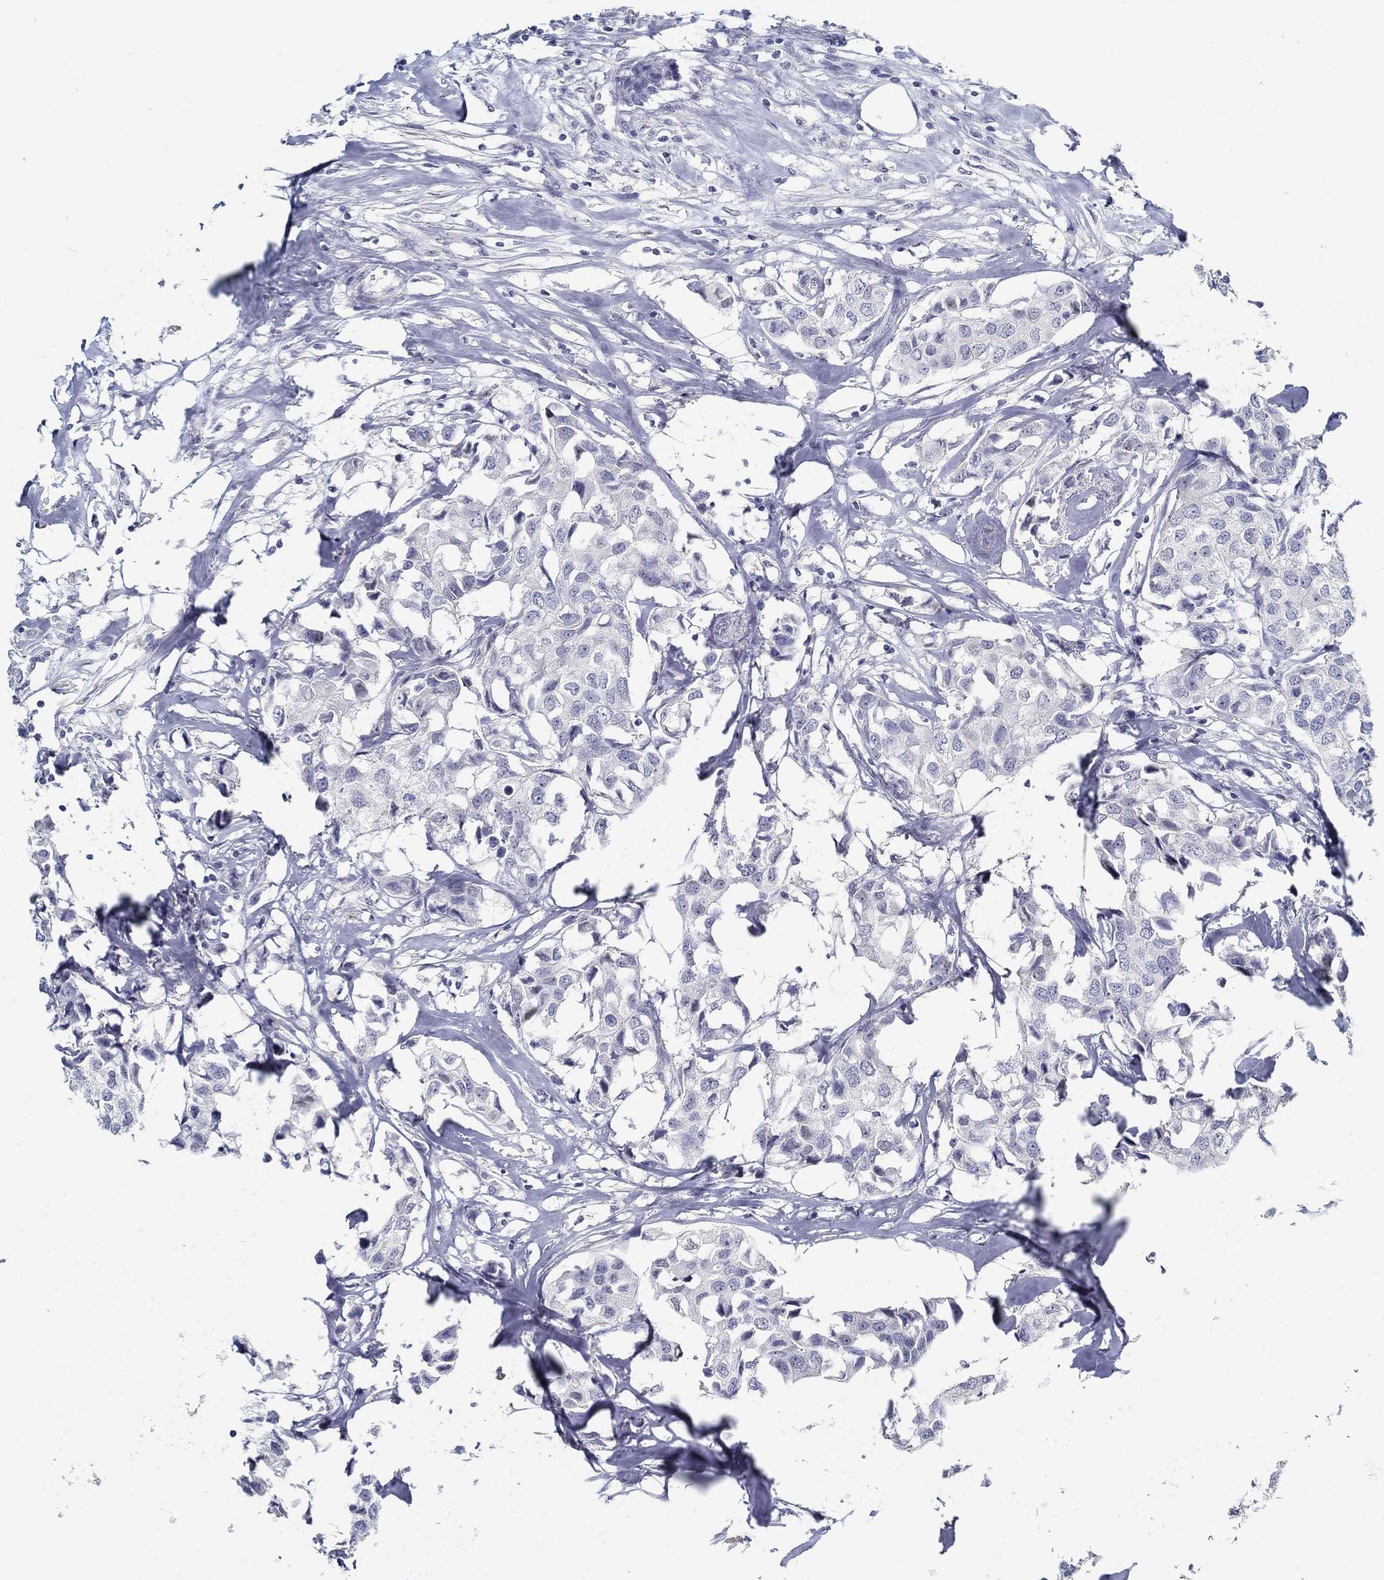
{"staining": {"intensity": "negative", "quantity": "none", "location": "none"}, "tissue": "breast cancer", "cell_type": "Tumor cells", "image_type": "cancer", "snomed": [{"axis": "morphology", "description": "Duct carcinoma"}, {"axis": "topography", "description": "Breast"}], "caption": "There is no significant positivity in tumor cells of breast cancer (infiltrating ductal carcinoma). (DAB IHC, high magnification).", "gene": "USP29", "patient": {"sex": "female", "age": 80}}